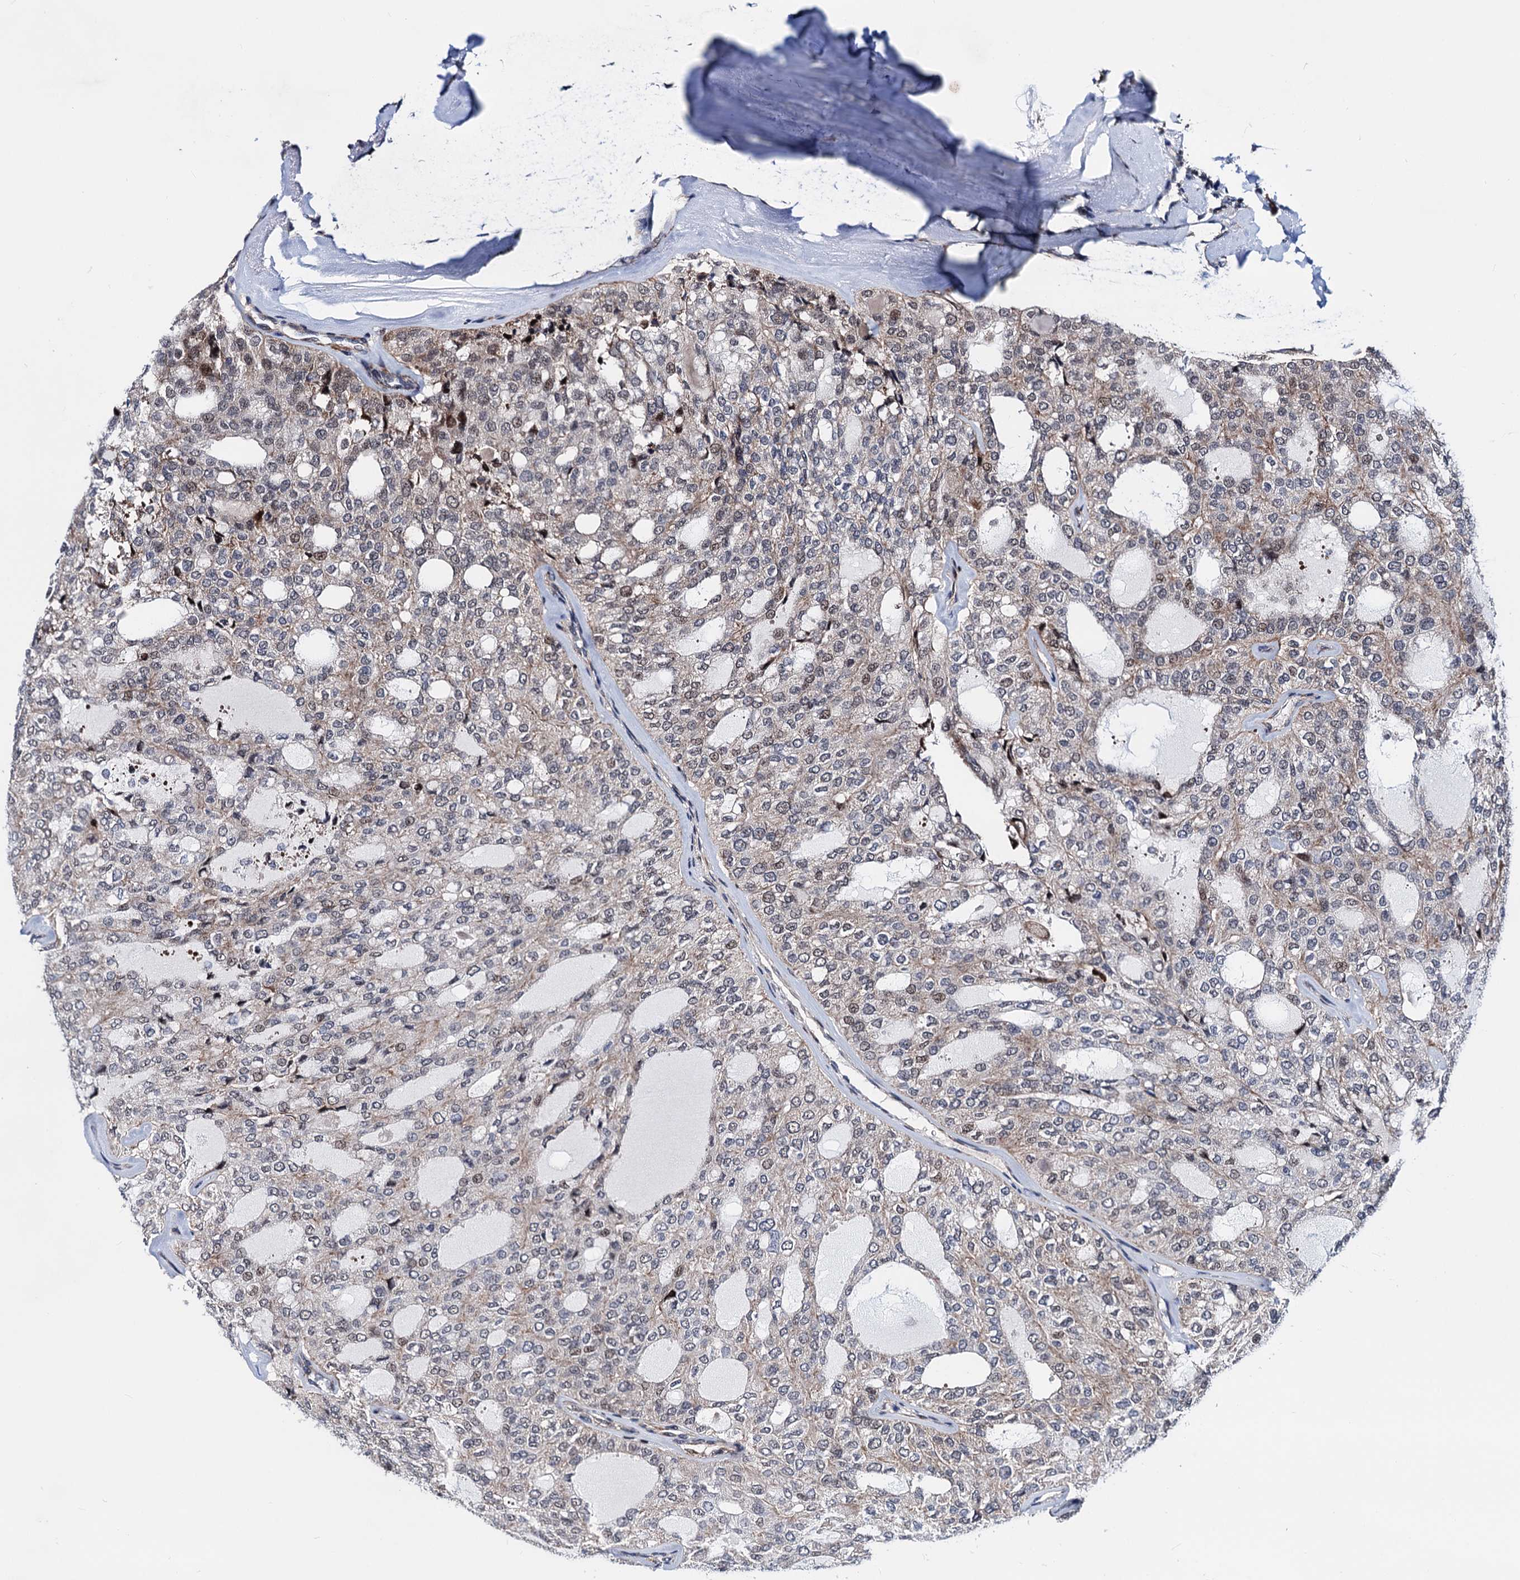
{"staining": {"intensity": "weak", "quantity": "25%-75%", "location": "nuclear"}, "tissue": "thyroid cancer", "cell_type": "Tumor cells", "image_type": "cancer", "snomed": [{"axis": "morphology", "description": "Follicular adenoma carcinoma, NOS"}, {"axis": "topography", "description": "Thyroid gland"}], "caption": "Thyroid cancer tissue demonstrates weak nuclear expression in about 25%-75% of tumor cells, visualized by immunohistochemistry. (DAB = brown stain, brightfield microscopy at high magnification).", "gene": "COA4", "patient": {"sex": "male", "age": 75}}